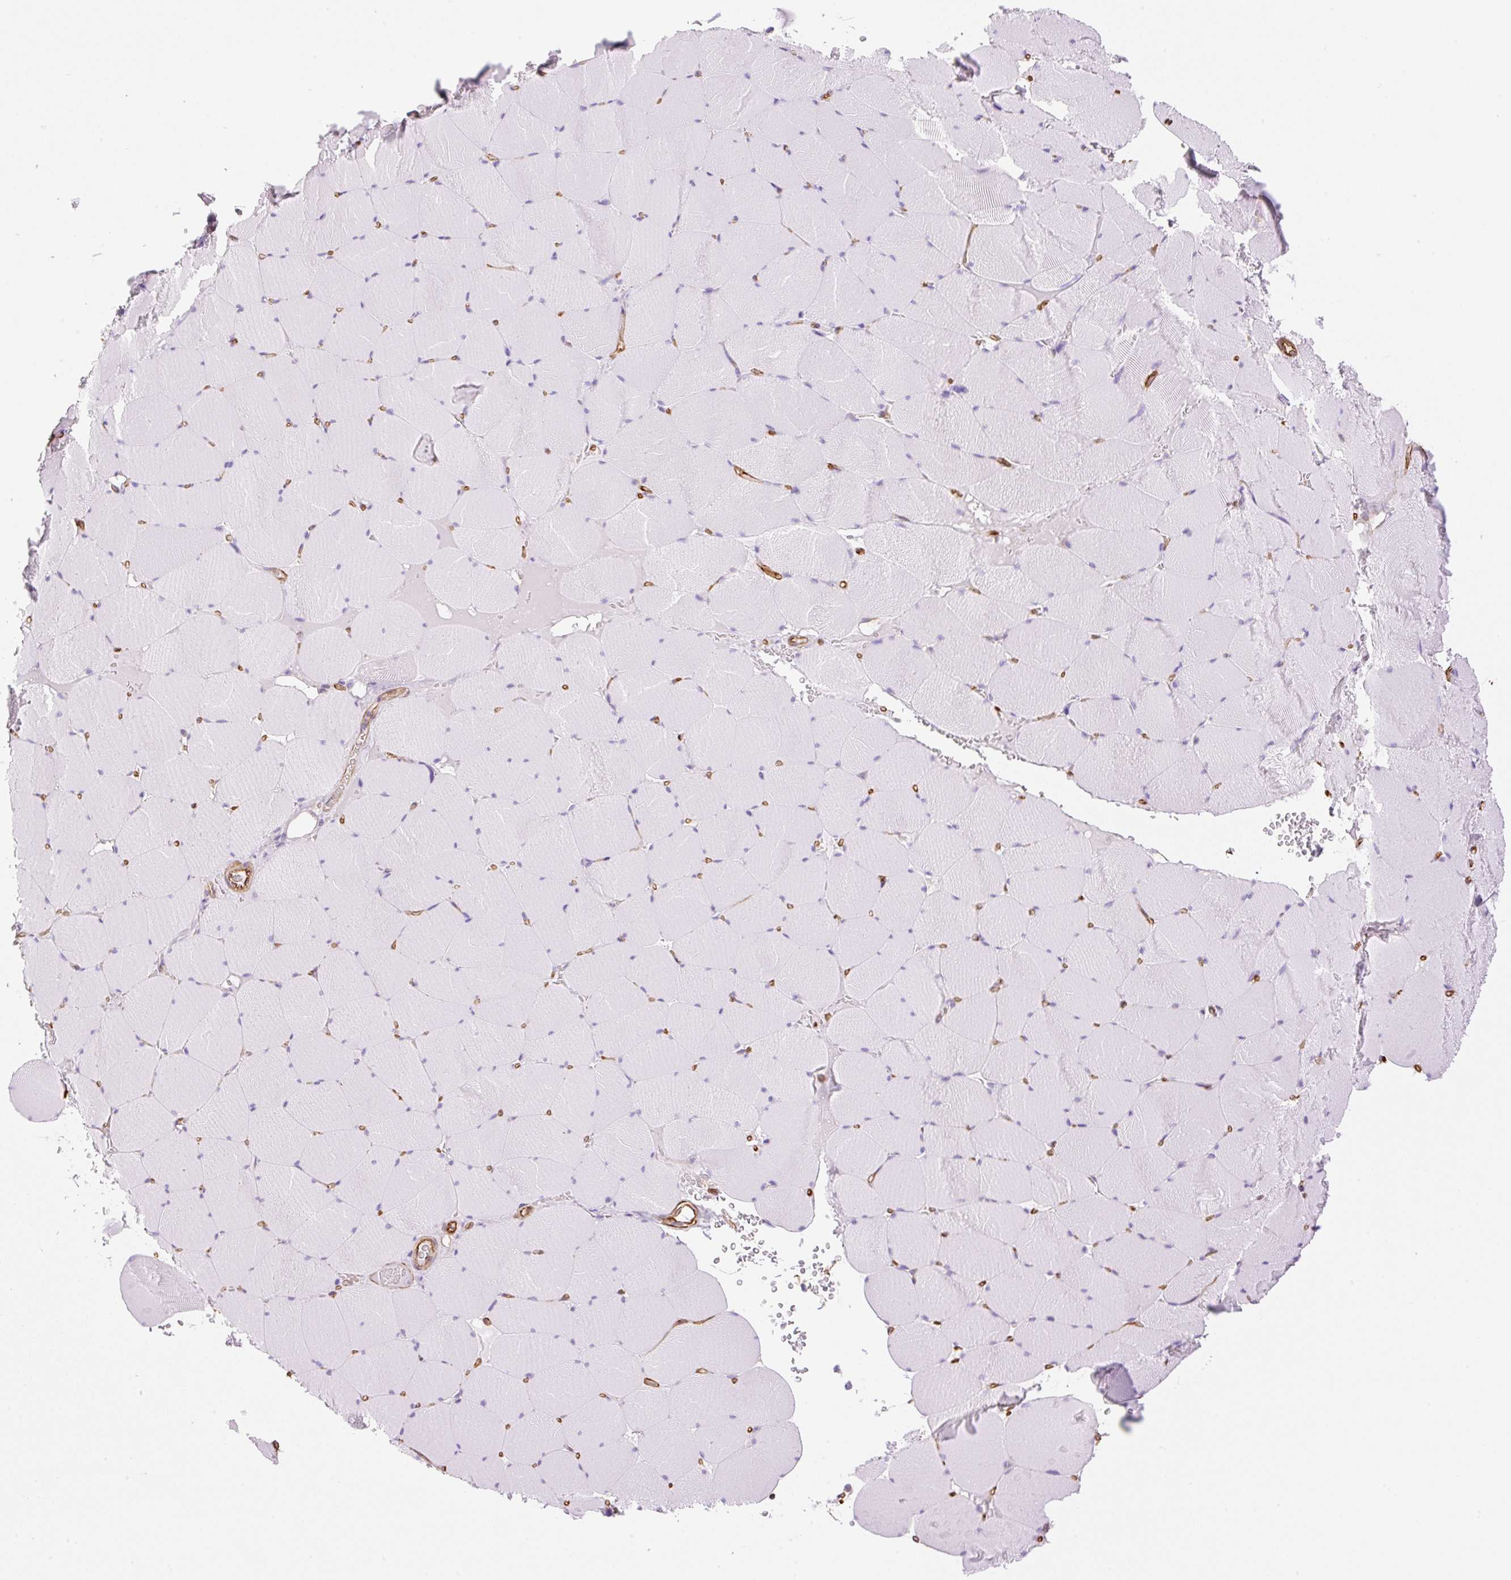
{"staining": {"intensity": "negative", "quantity": "none", "location": "none"}, "tissue": "skeletal muscle", "cell_type": "Myocytes", "image_type": "normal", "snomed": [{"axis": "morphology", "description": "Normal tissue, NOS"}, {"axis": "topography", "description": "Skeletal muscle"}, {"axis": "topography", "description": "Head-Neck"}], "caption": "High power microscopy photomicrograph of an IHC image of unremarkable skeletal muscle, revealing no significant positivity in myocytes.", "gene": "EHD1", "patient": {"sex": "male", "age": 66}}